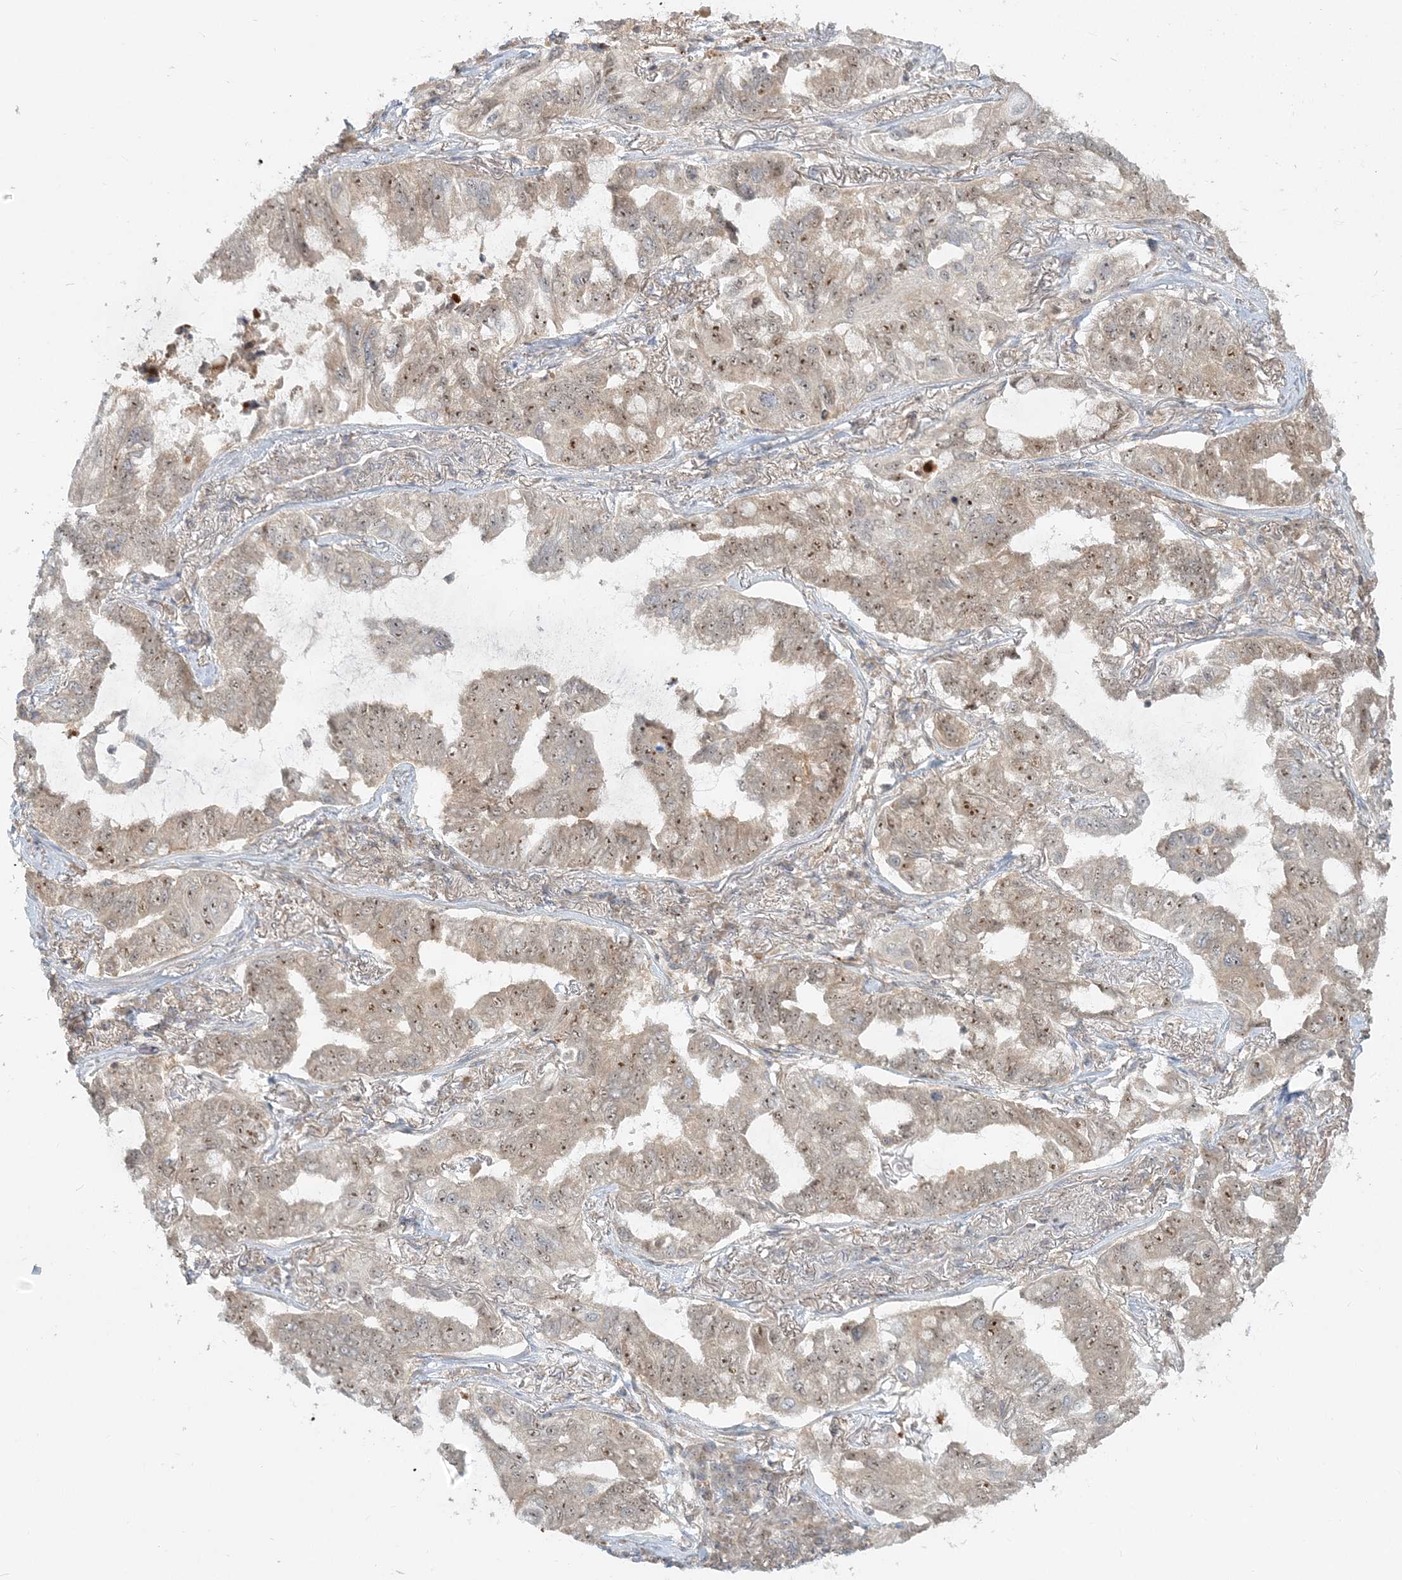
{"staining": {"intensity": "moderate", "quantity": "<25%", "location": "cytoplasmic/membranous,nuclear"}, "tissue": "lung cancer", "cell_type": "Tumor cells", "image_type": "cancer", "snomed": [{"axis": "morphology", "description": "Adenocarcinoma, NOS"}, {"axis": "topography", "description": "Lung"}], "caption": "Immunohistochemical staining of human lung adenocarcinoma shows low levels of moderate cytoplasmic/membranous and nuclear expression in about <25% of tumor cells.", "gene": "AP1AR", "patient": {"sex": "male", "age": 64}}